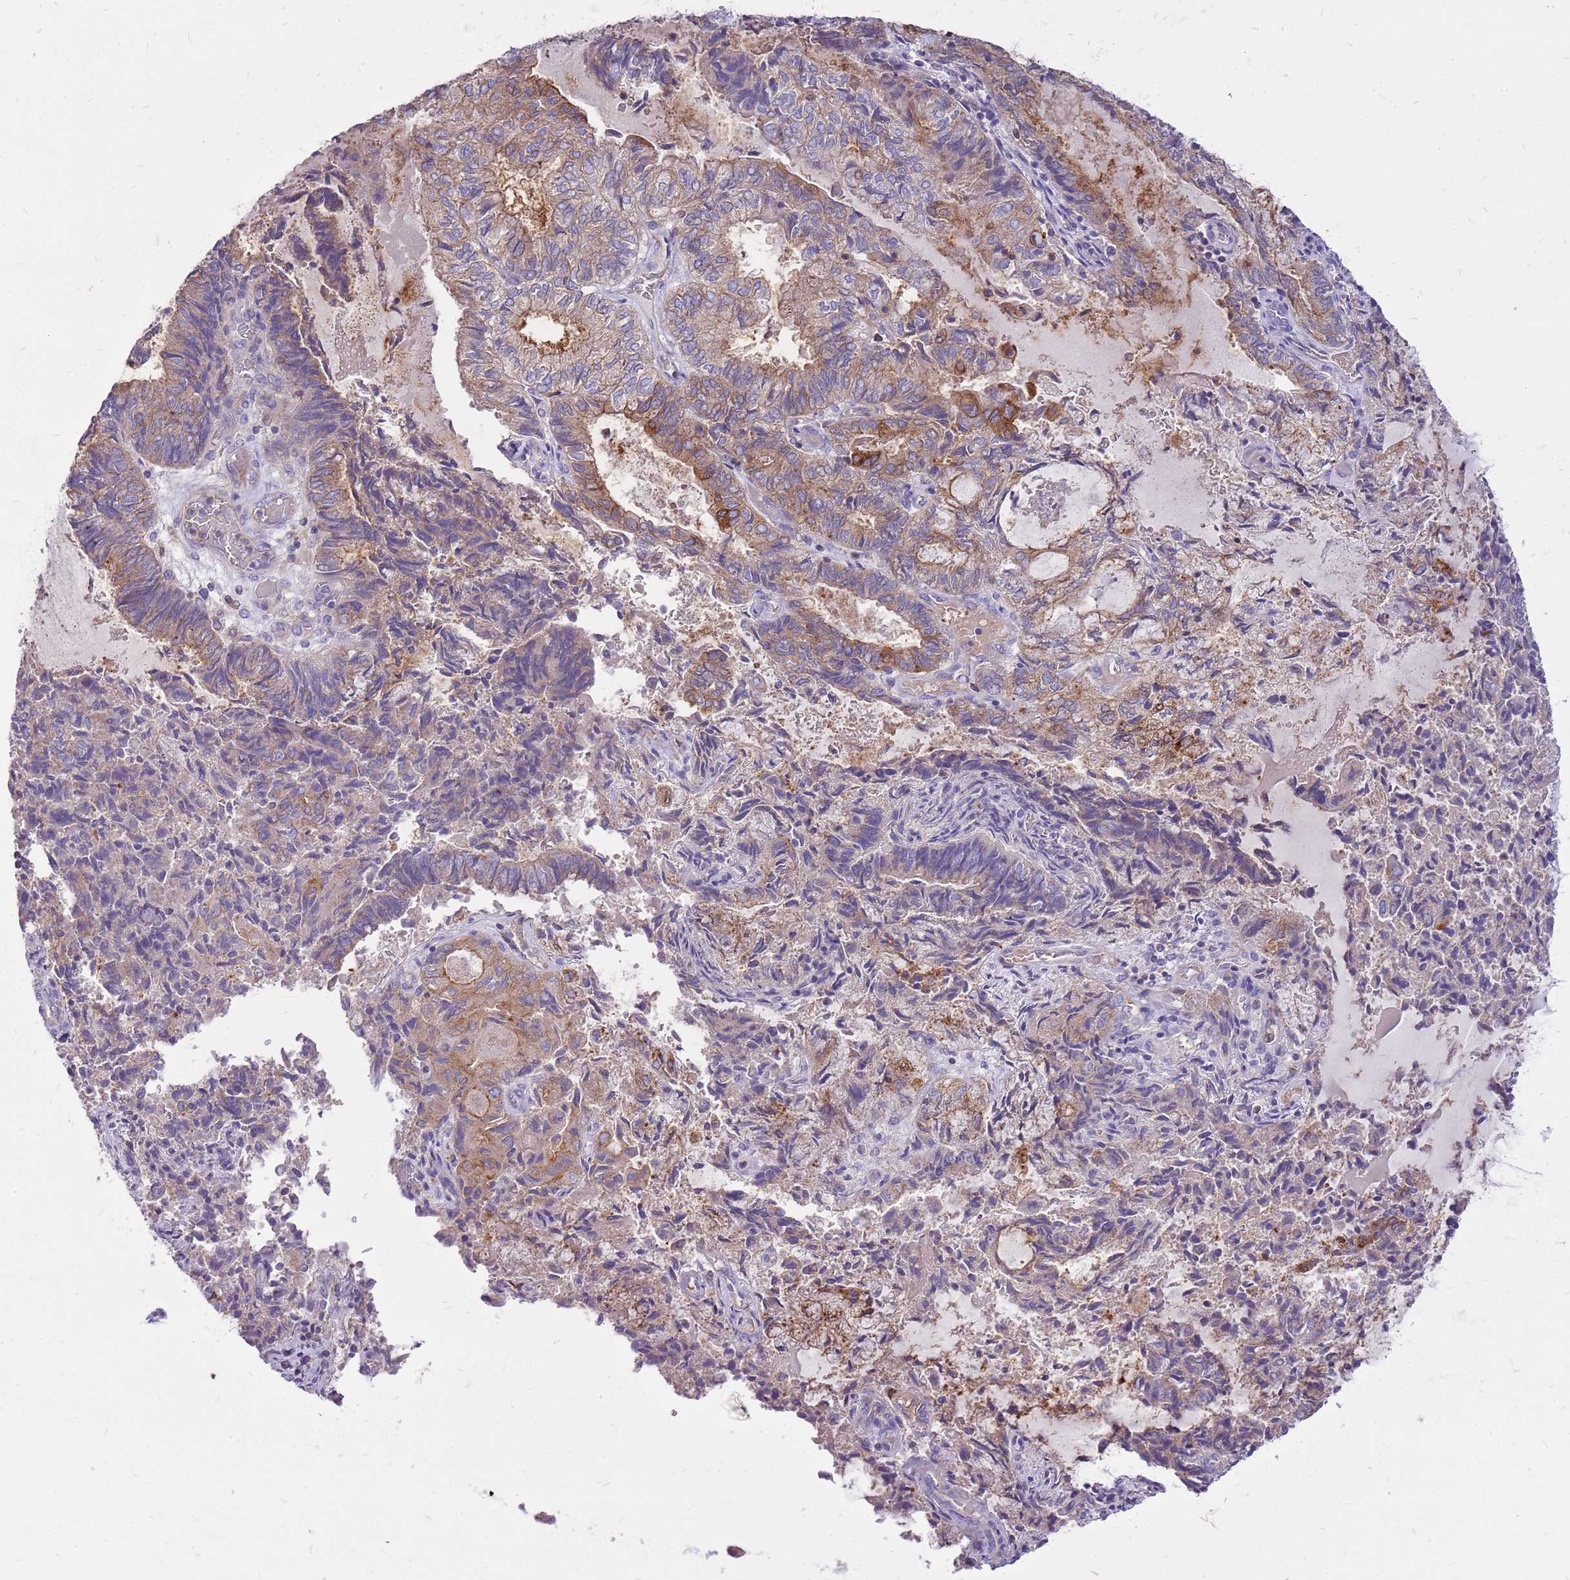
{"staining": {"intensity": "moderate", "quantity": "25%-75%", "location": "cytoplasmic/membranous"}, "tissue": "endometrial cancer", "cell_type": "Tumor cells", "image_type": "cancer", "snomed": [{"axis": "morphology", "description": "Adenocarcinoma, NOS"}, {"axis": "topography", "description": "Endometrium"}], "caption": "Immunohistochemistry (IHC) image of neoplastic tissue: adenocarcinoma (endometrial) stained using IHC reveals medium levels of moderate protein expression localized specifically in the cytoplasmic/membranous of tumor cells, appearing as a cytoplasmic/membranous brown color.", "gene": "WDR90", "patient": {"sex": "female", "age": 80}}